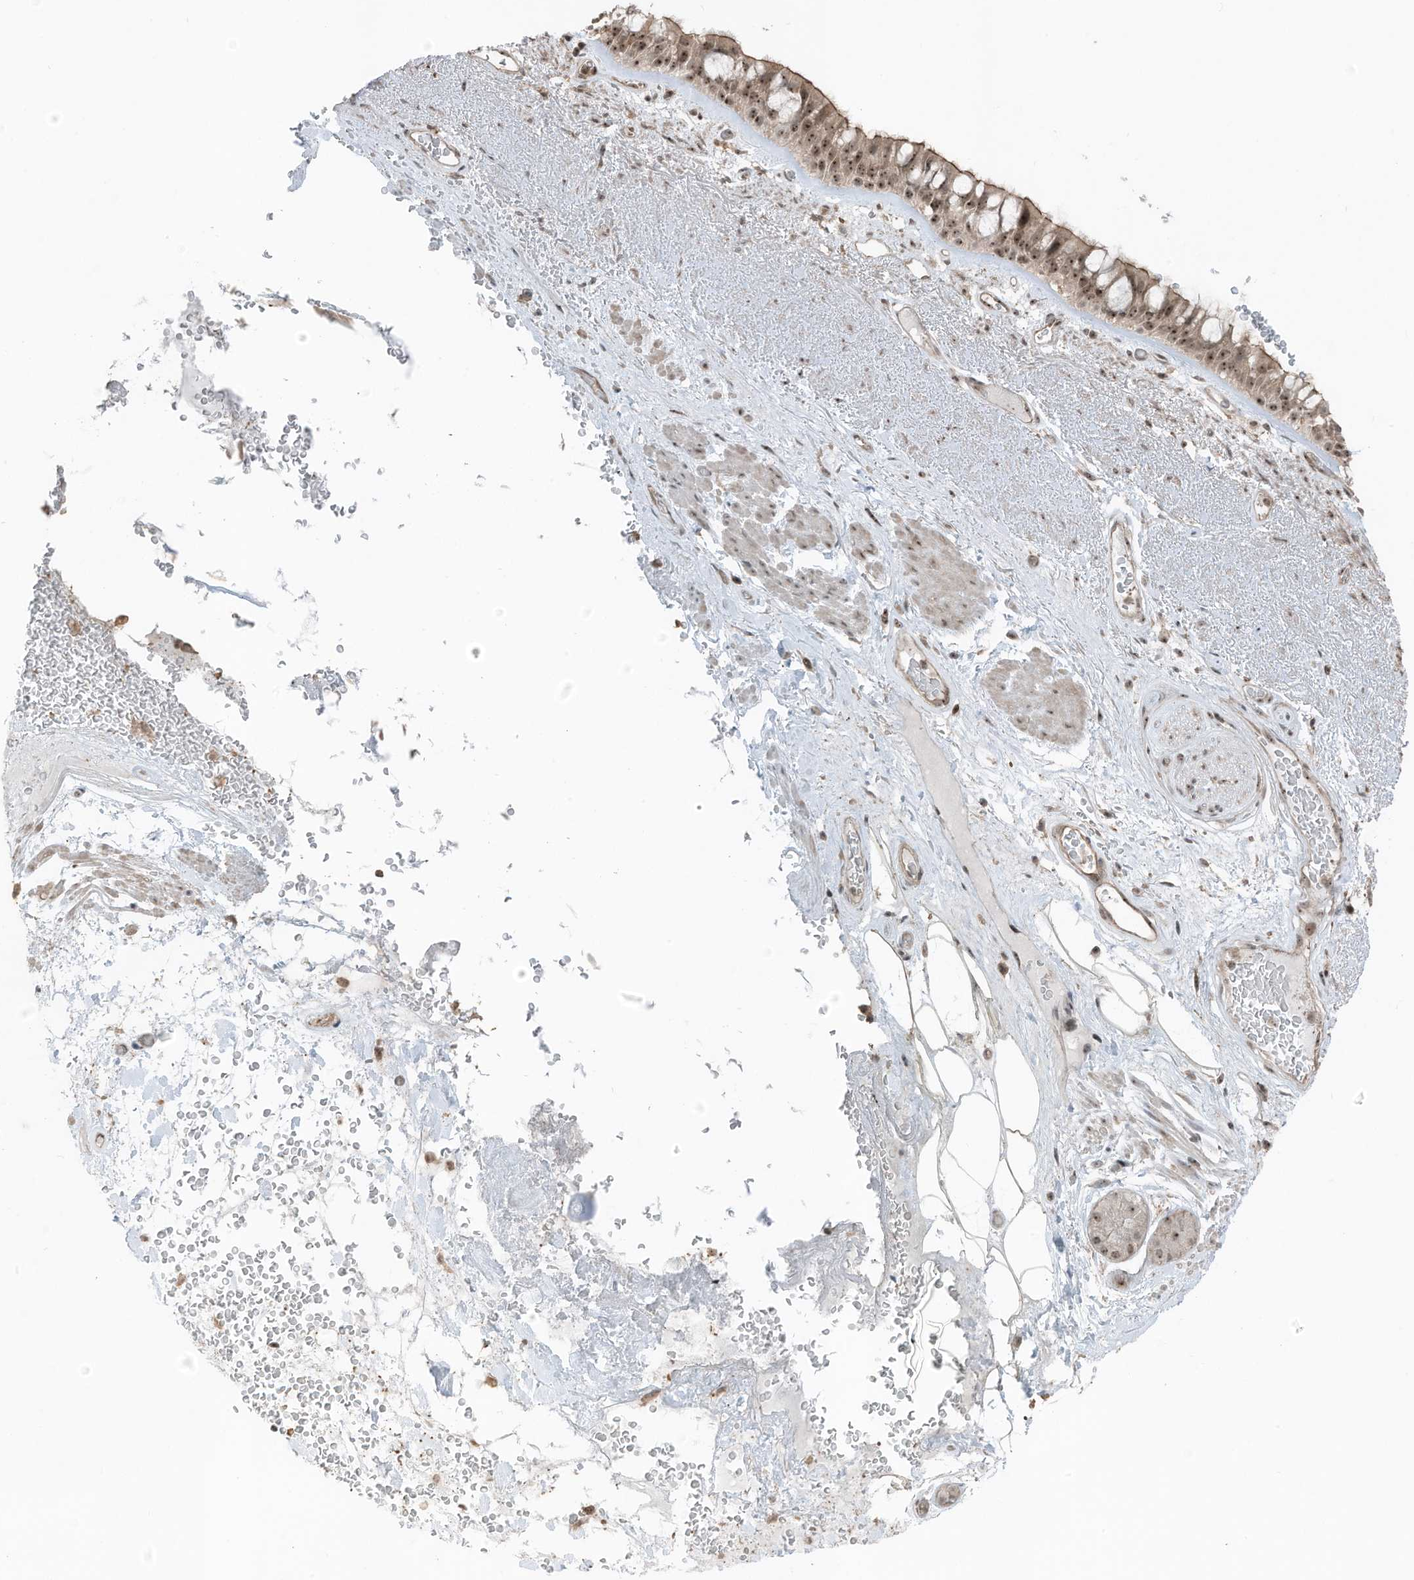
{"staining": {"intensity": "moderate", "quantity": ">75%", "location": "cytoplasmic/membranous,nuclear"}, "tissue": "bronchus", "cell_type": "Respiratory epithelial cells", "image_type": "normal", "snomed": [{"axis": "morphology", "description": "Normal tissue, NOS"}, {"axis": "morphology", "description": "Squamous cell carcinoma, NOS"}, {"axis": "topography", "description": "Lymph node"}, {"axis": "topography", "description": "Bronchus"}, {"axis": "topography", "description": "Lung"}], "caption": "The histopathology image exhibits immunohistochemical staining of benign bronchus. There is moderate cytoplasmic/membranous,nuclear staining is seen in approximately >75% of respiratory epithelial cells.", "gene": "UTP3", "patient": {"sex": "male", "age": 66}}